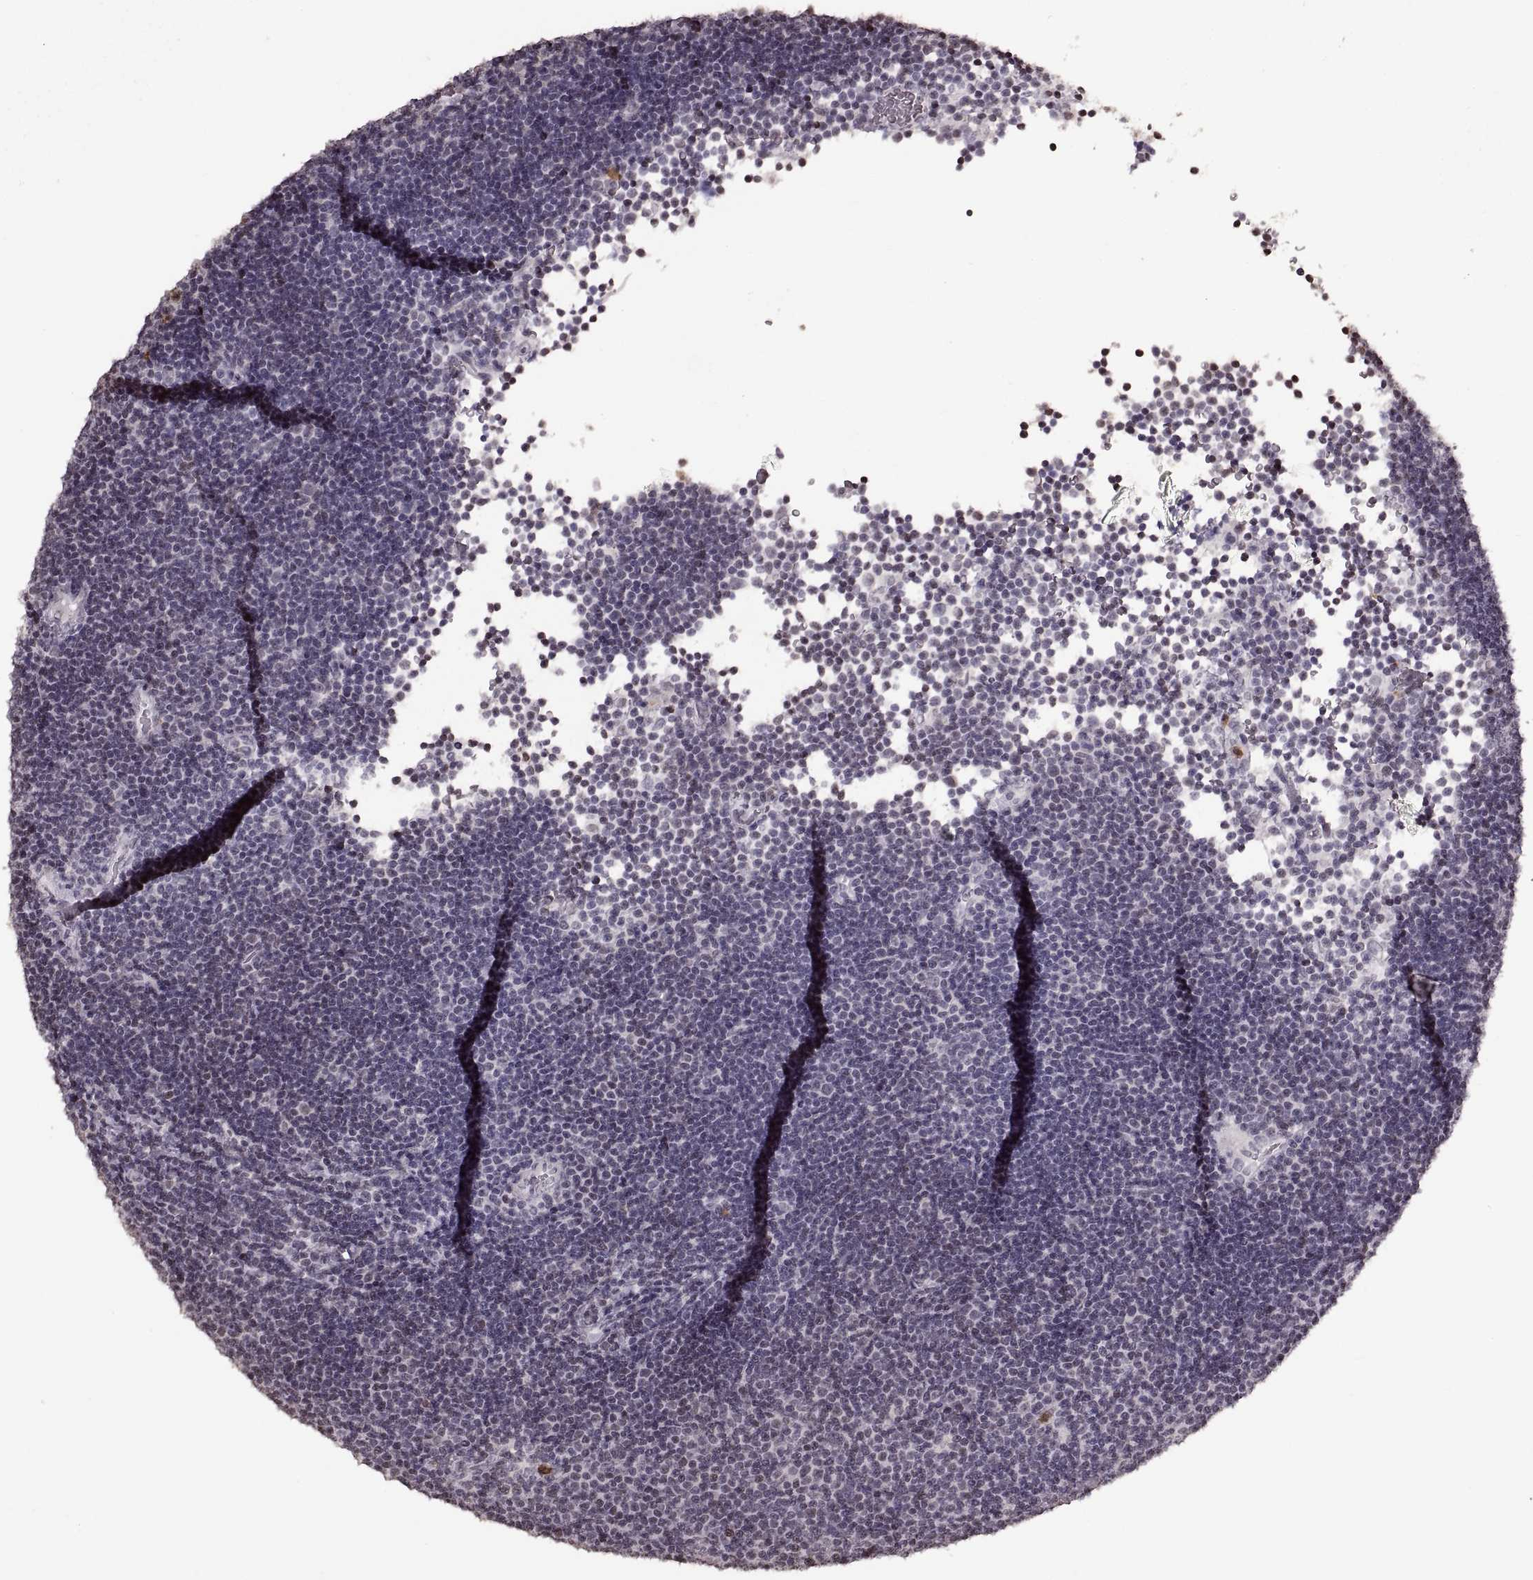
{"staining": {"intensity": "negative", "quantity": "none", "location": "none"}, "tissue": "lymphoma", "cell_type": "Tumor cells", "image_type": "cancer", "snomed": [{"axis": "morphology", "description": "Malignant lymphoma, non-Hodgkin's type, Low grade"}, {"axis": "topography", "description": "Brain"}], "caption": "Tumor cells are negative for protein expression in human lymphoma.", "gene": "PALS1", "patient": {"sex": "female", "age": 66}}